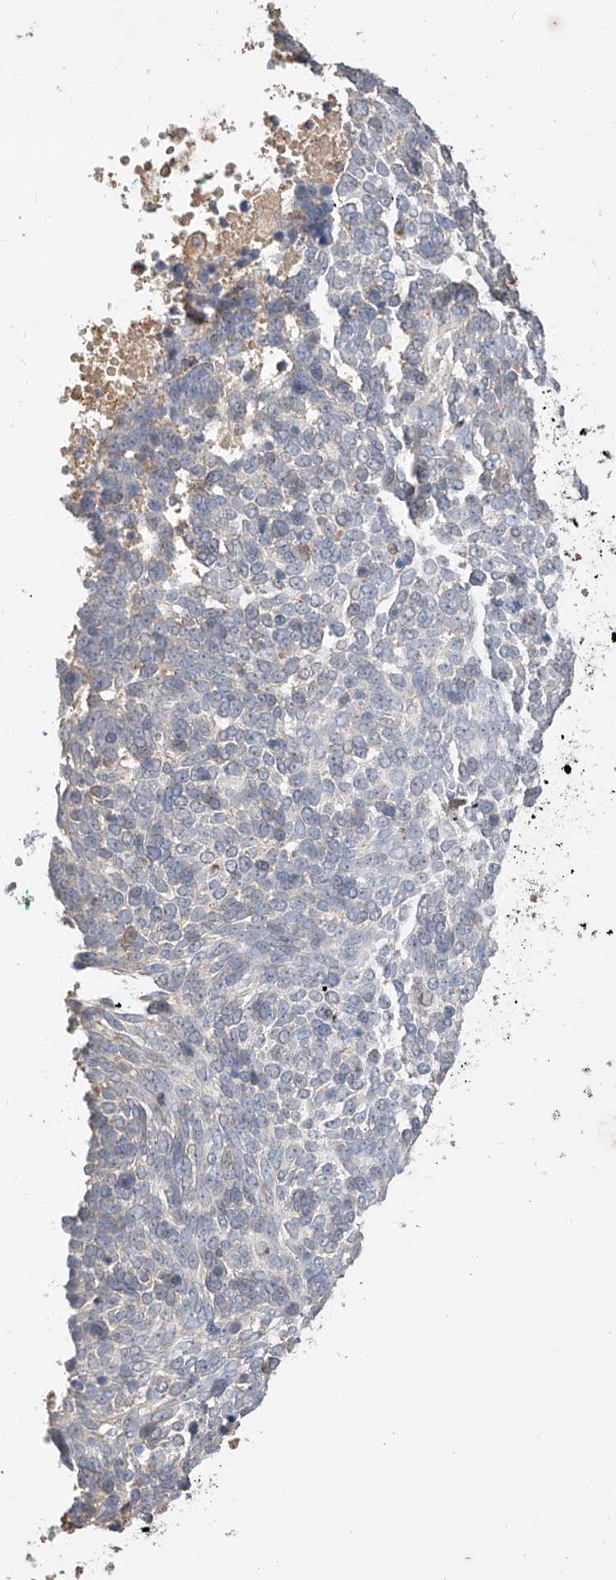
{"staining": {"intensity": "negative", "quantity": "none", "location": "none"}, "tissue": "skin cancer", "cell_type": "Tumor cells", "image_type": "cancer", "snomed": [{"axis": "morphology", "description": "Basal cell carcinoma"}, {"axis": "topography", "description": "Skin"}], "caption": "This is an immunohistochemistry histopathology image of human skin basal cell carcinoma. There is no expression in tumor cells.", "gene": "SUSD6", "patient": {"sex": "female", "age": 81}}